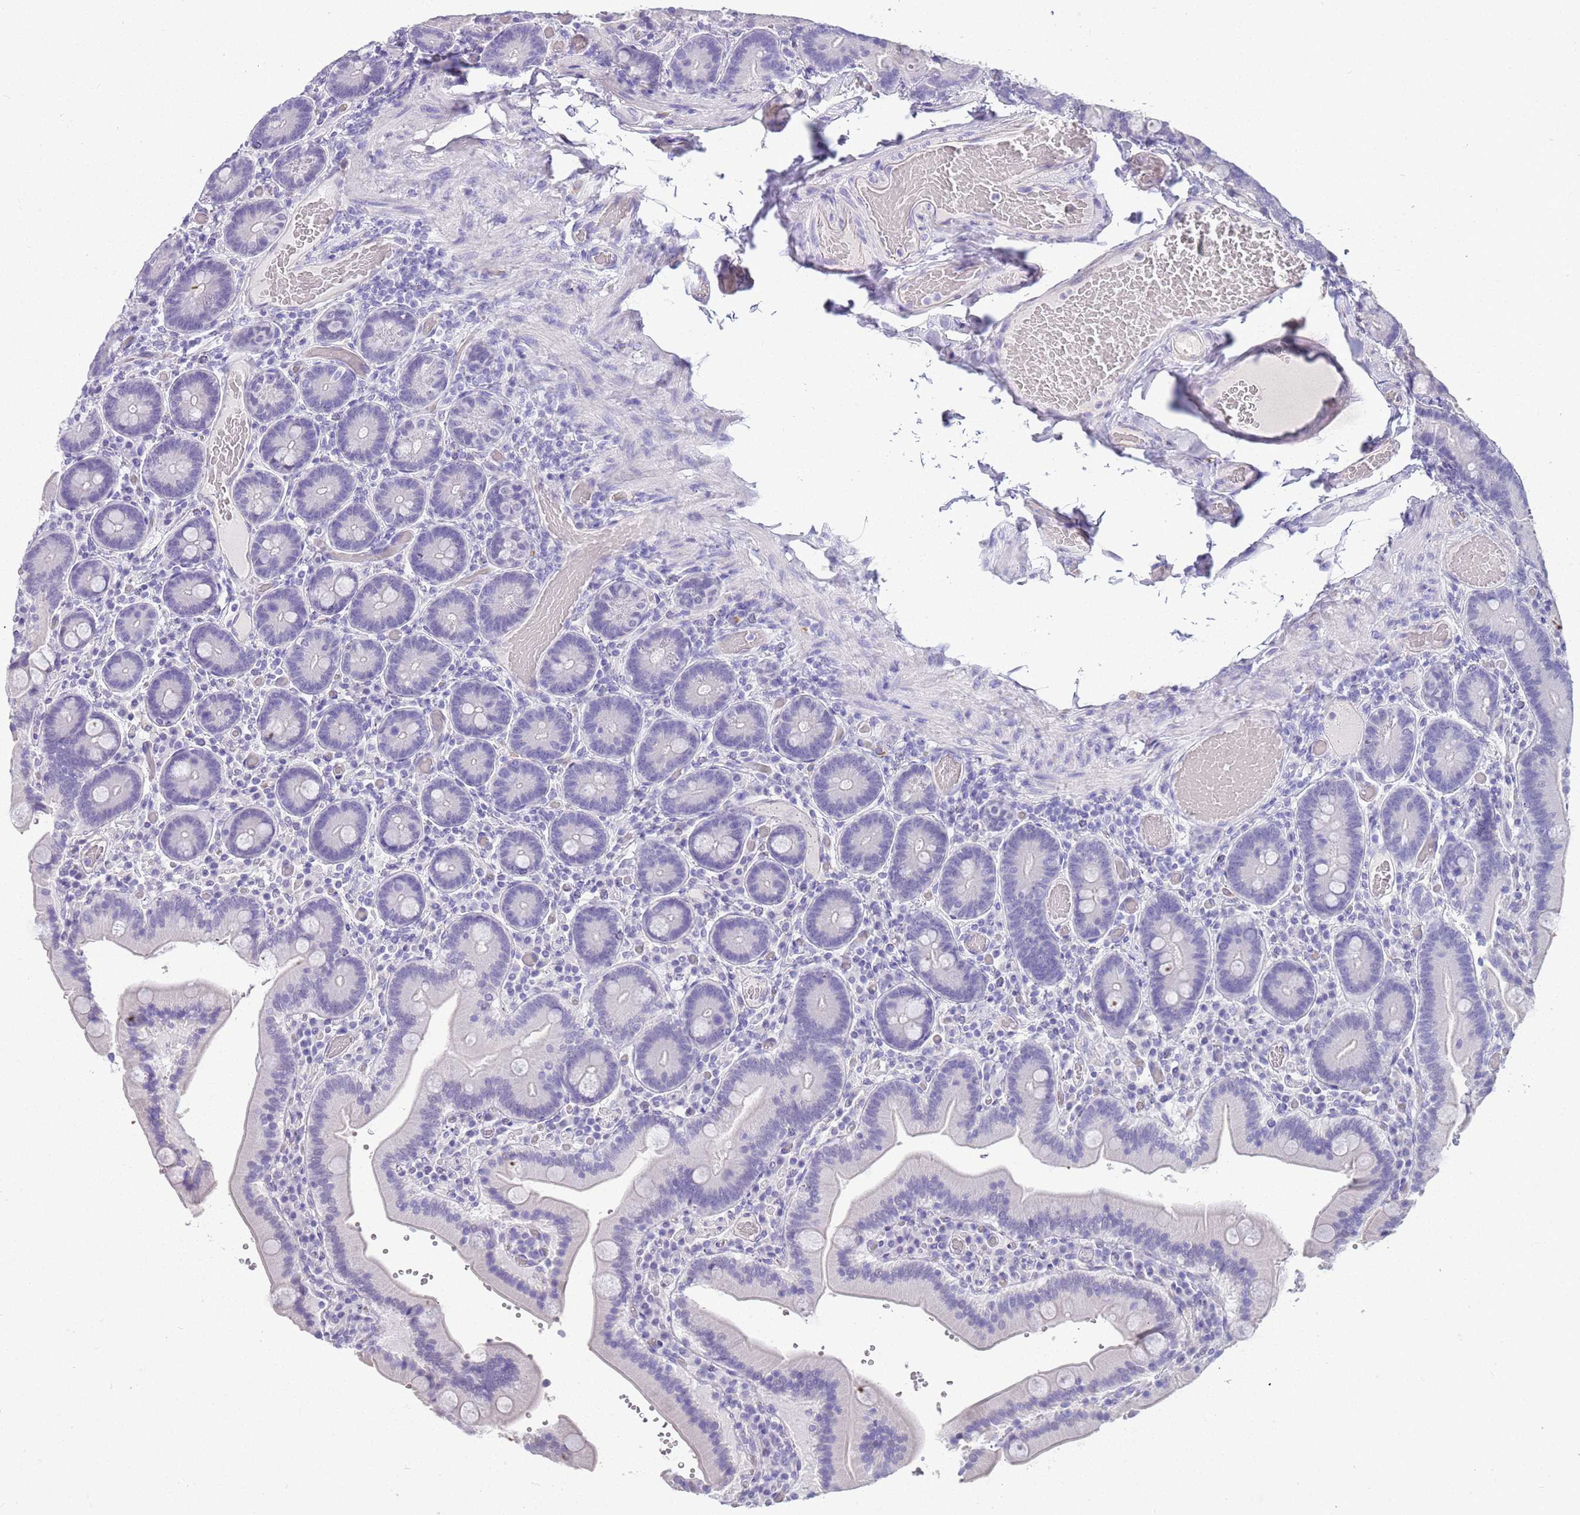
{"staining": {"intensity": "negative", "quantity": "none", "location": "none"}, "tissue": "duodenum", "cell_type": "Glandular cells", "image_type": "normal", "snomed": [{"axis": "morphology", "description": "Normal tissue, NOS"}, {"axis": "topography", "description": "Duodenum"}], "caption": "An immunohistochemistry image of benign duodenum is shown. There is no staining in glandular cells of duodenum. The staining is performed using DAB (3,3'-diaminobenzidine) brown chromogen with nuclei counter-stained in using hematoxylin.", "gene": "CTRC", "patient": {"sex": "female", "age": 62}}